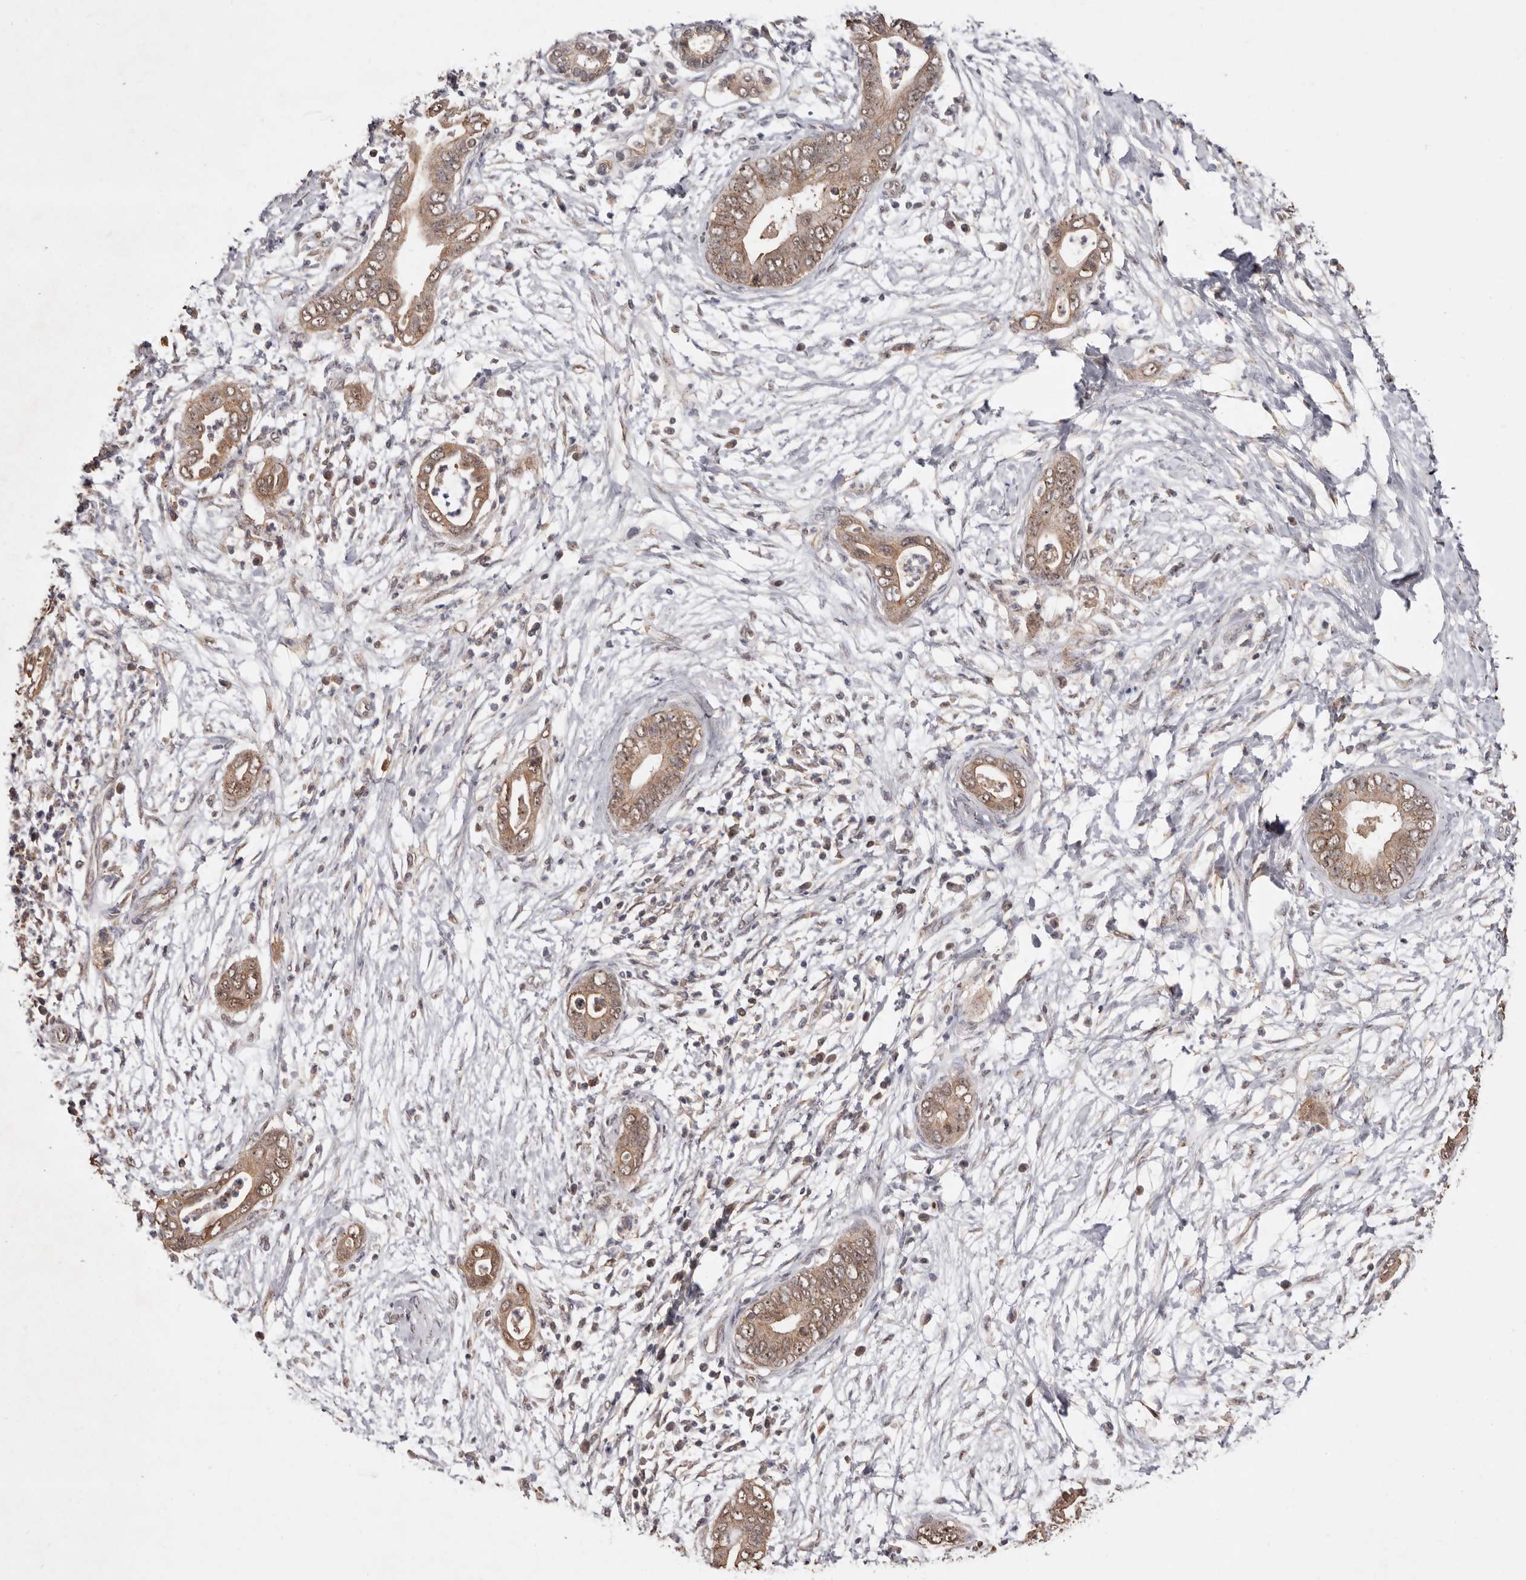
{"staining": {"intensity": "moderate", "quantity": ">75%", "location": "cytoplasmic/membranous,nuclear"}, "tissue": "pancreatic cancer", "cell_type": "Tumor cells", "image_type": "cancer", "snomed": [{"axis": "morphology", "description": "Adenocarcinoma, NOS"}, {"axis": "topography", "description": "Pancreas"}], "caption": "Pancreatic cancer stained with DAB (3,3'-diaminobenzidine) IHC reveals medium levels of moderate cytoplasmic/membranous and nuclear positivity in about >75% of tumor cells. The staining is performed using DAB (3,3'-diaminobenzidine) brown chromogen to label protein expression. The nuclei are counter-stained blue using hematoxylin.", "gene": "GRAMD2A", "patient": {"sex": "male", "age": 75}}